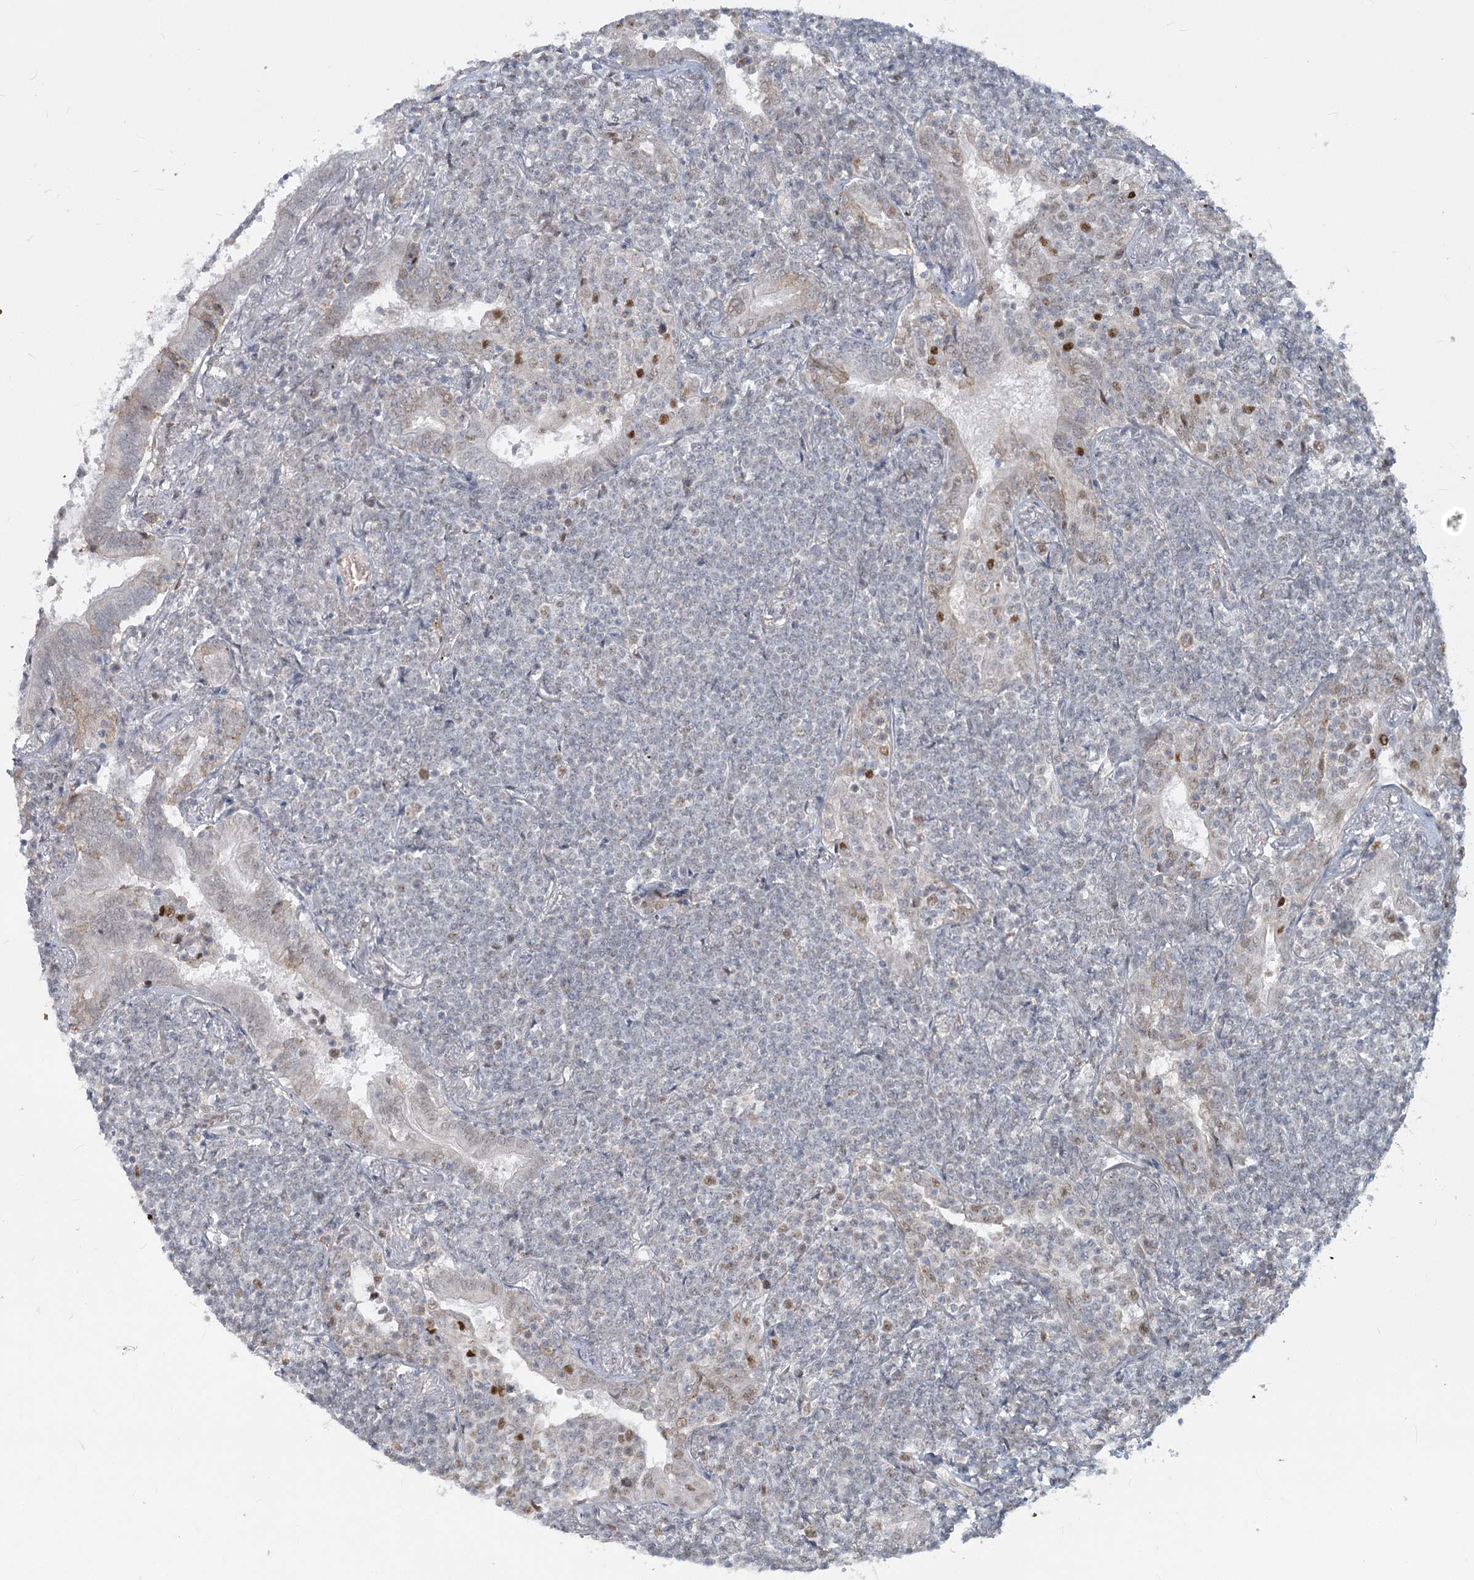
{"staining": {"intensity": "negative", "quantity": "none", "location": "none"}, "tissue": "lymphoma", "cell_type": "Tumor cells", "image_type": "cancer", "snomed": [{"axis": "morphology", "description": "Malignant lymphoma, non-Hodgkin's type, Low grade"}, {"axis": "topography", "description": "Lung"}], "caption": "DAB (3,3'-diaminobenzidine) immunohistochemical staining of lymphoma exhibits no significant positivity in tumor cells. The staining was performed using DAB to visualize the protein expression in brown, while the nuclei were stained in blue with hematoxylin (Magnification: 20x).", "gene": "MTG1", "patient": {"sex": "female", "age": 71}}